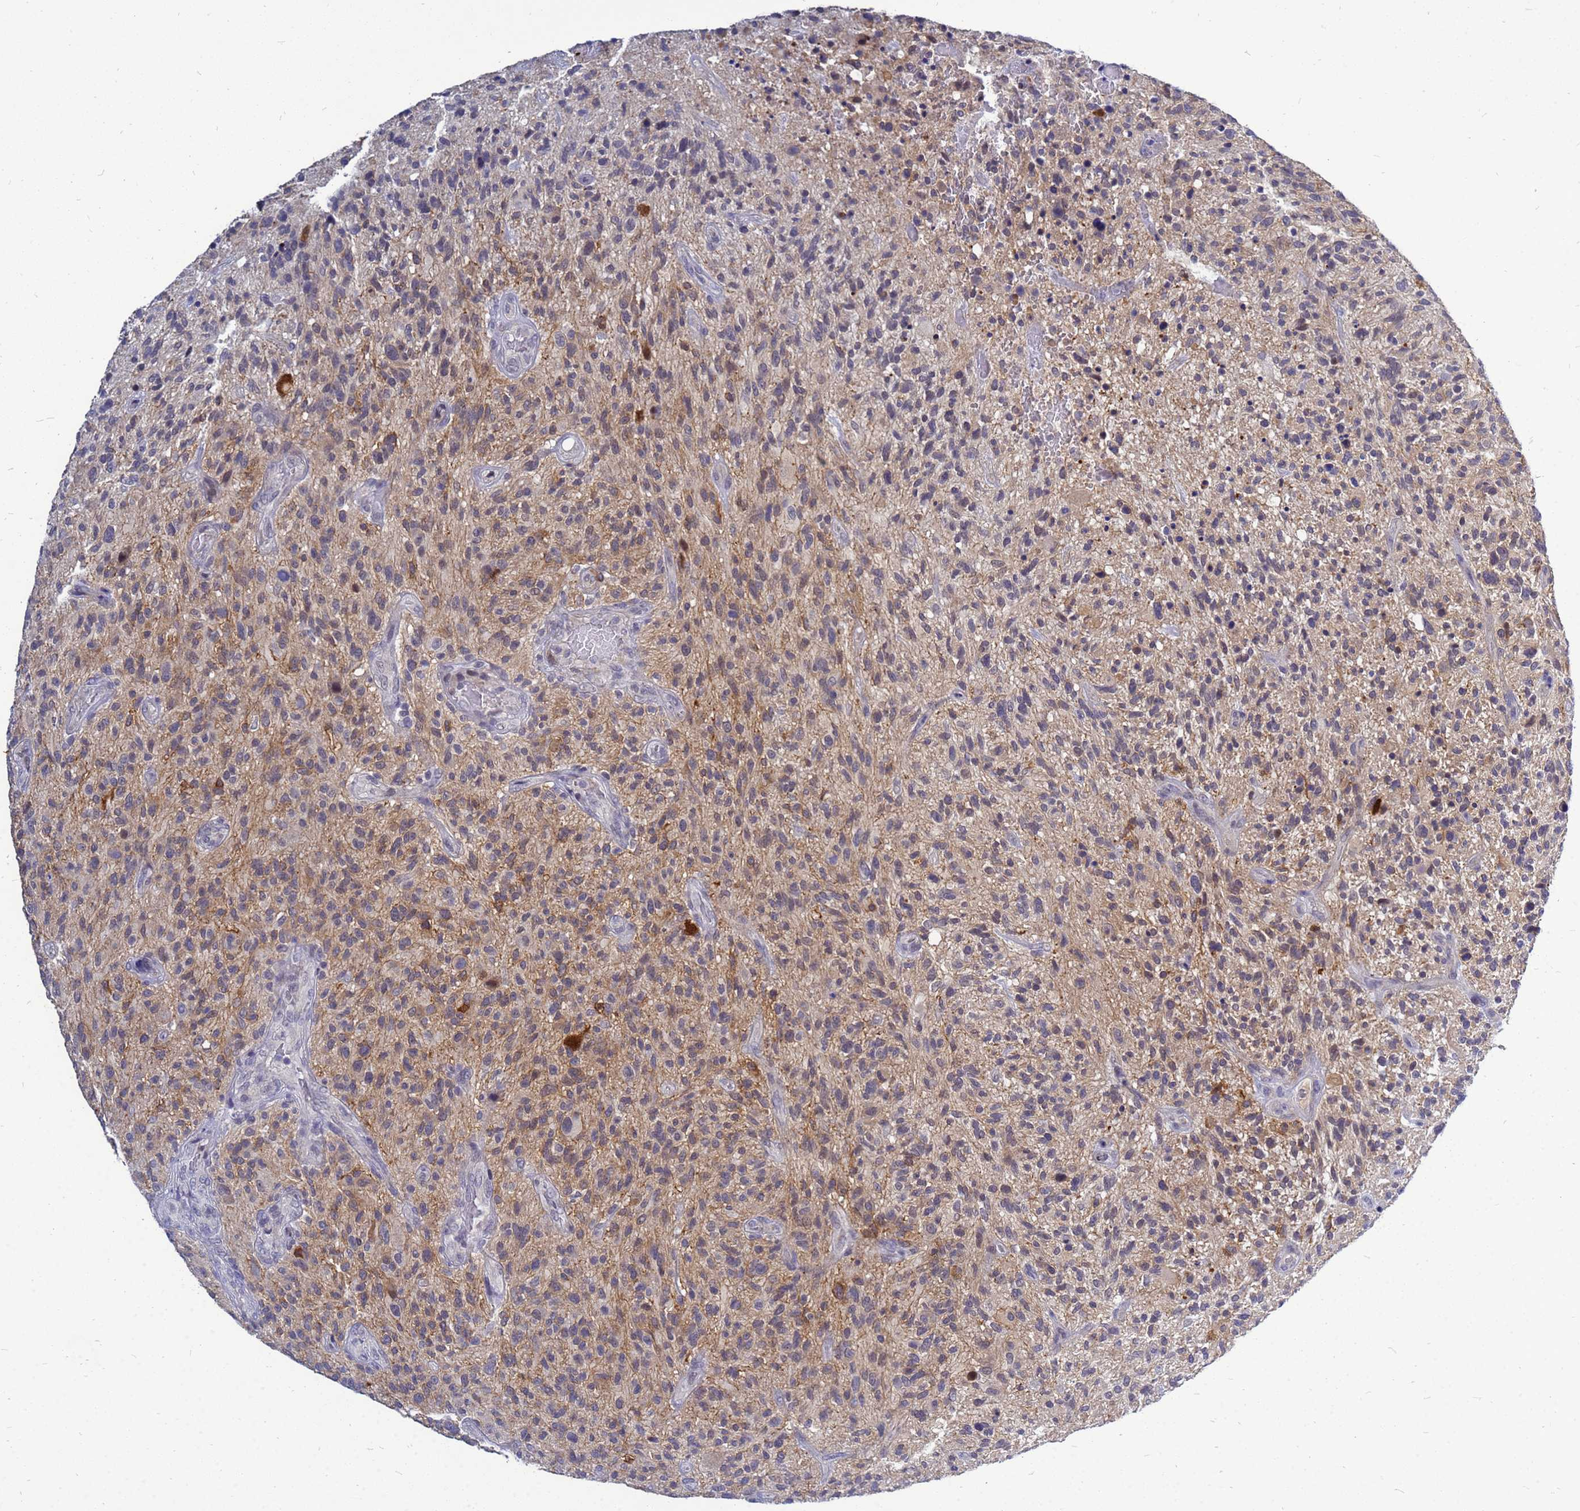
{"staining": {"intensity": "moderate", "quantity": "<25%", "location": "cytoplasmic/membranous"}, "tissue": "glioma", "cell_type": "Tumor cells", "image_type": "cancer", "snomed": [{"axis": "morphology", "description": "Glioma, malignant, High grade"}, {"axis": "topography", "description": "Brain"}], "caption": "Brown immunohistochemical staining in human malignant glioma (high-grade) reveals moderate cytoplasmic/membranous expression in approximately <25% of tumor cells.", "gene": "SRGAP3", "patient": {"sex": "male", "age": 47}}